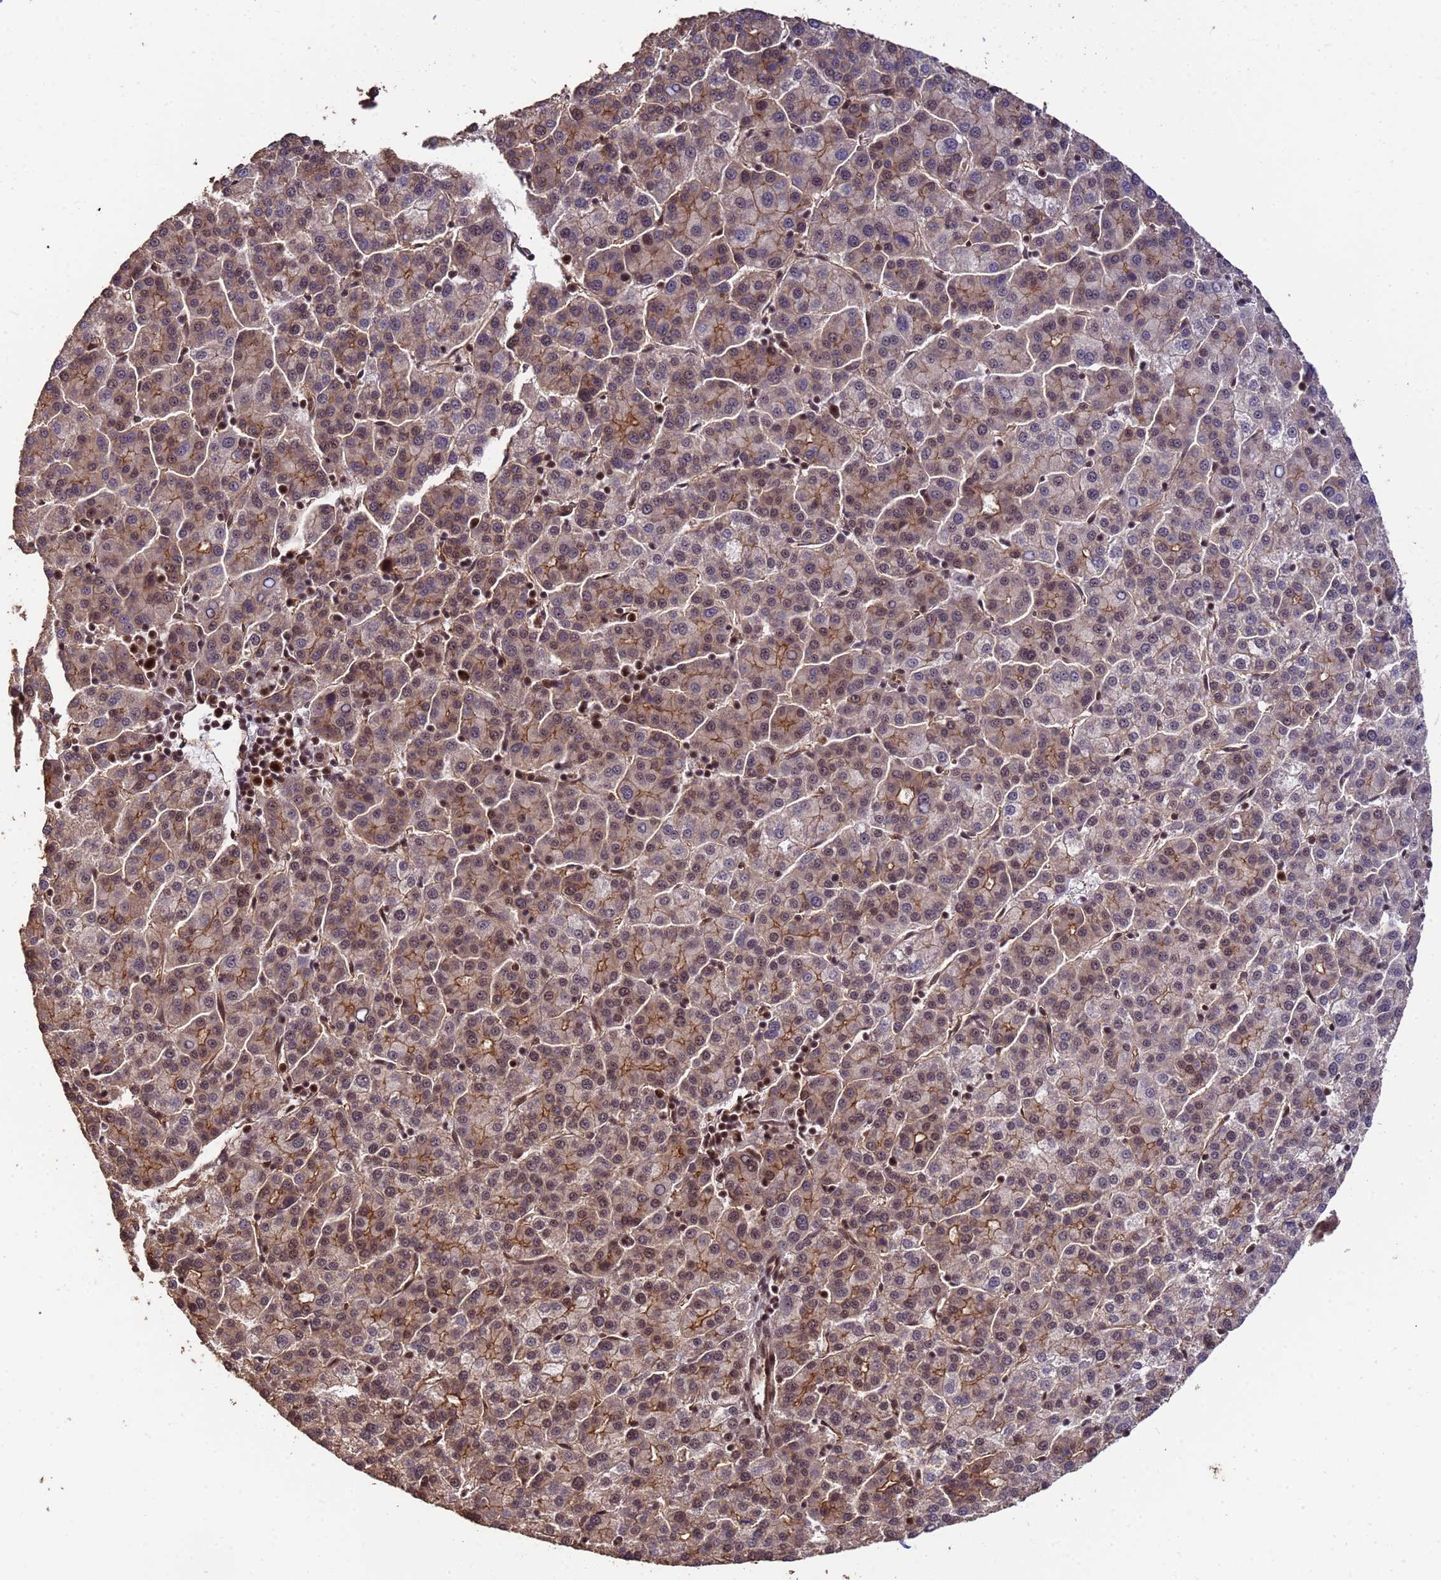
{"staining": {"intensity": "moderate", "quantity": "25%-75%", "location": "cytoplasmic/membranous"}, "tissue": "liver cancer", "cell_type": "Tumor cells", "image_type": "cancer", "snomed": [{"axis": "morphology", "description": "Carcinoma, Hepatocellular, NOS"}, {"axis": "topography", "description": "Liver"}], "caption": "Human hepatocellular carcinoma (liver) stained with a protein marker reveals moderate staining in tumor cells.", "gene": "SYF2", "patient": {"sex": "female", "age": 58}}